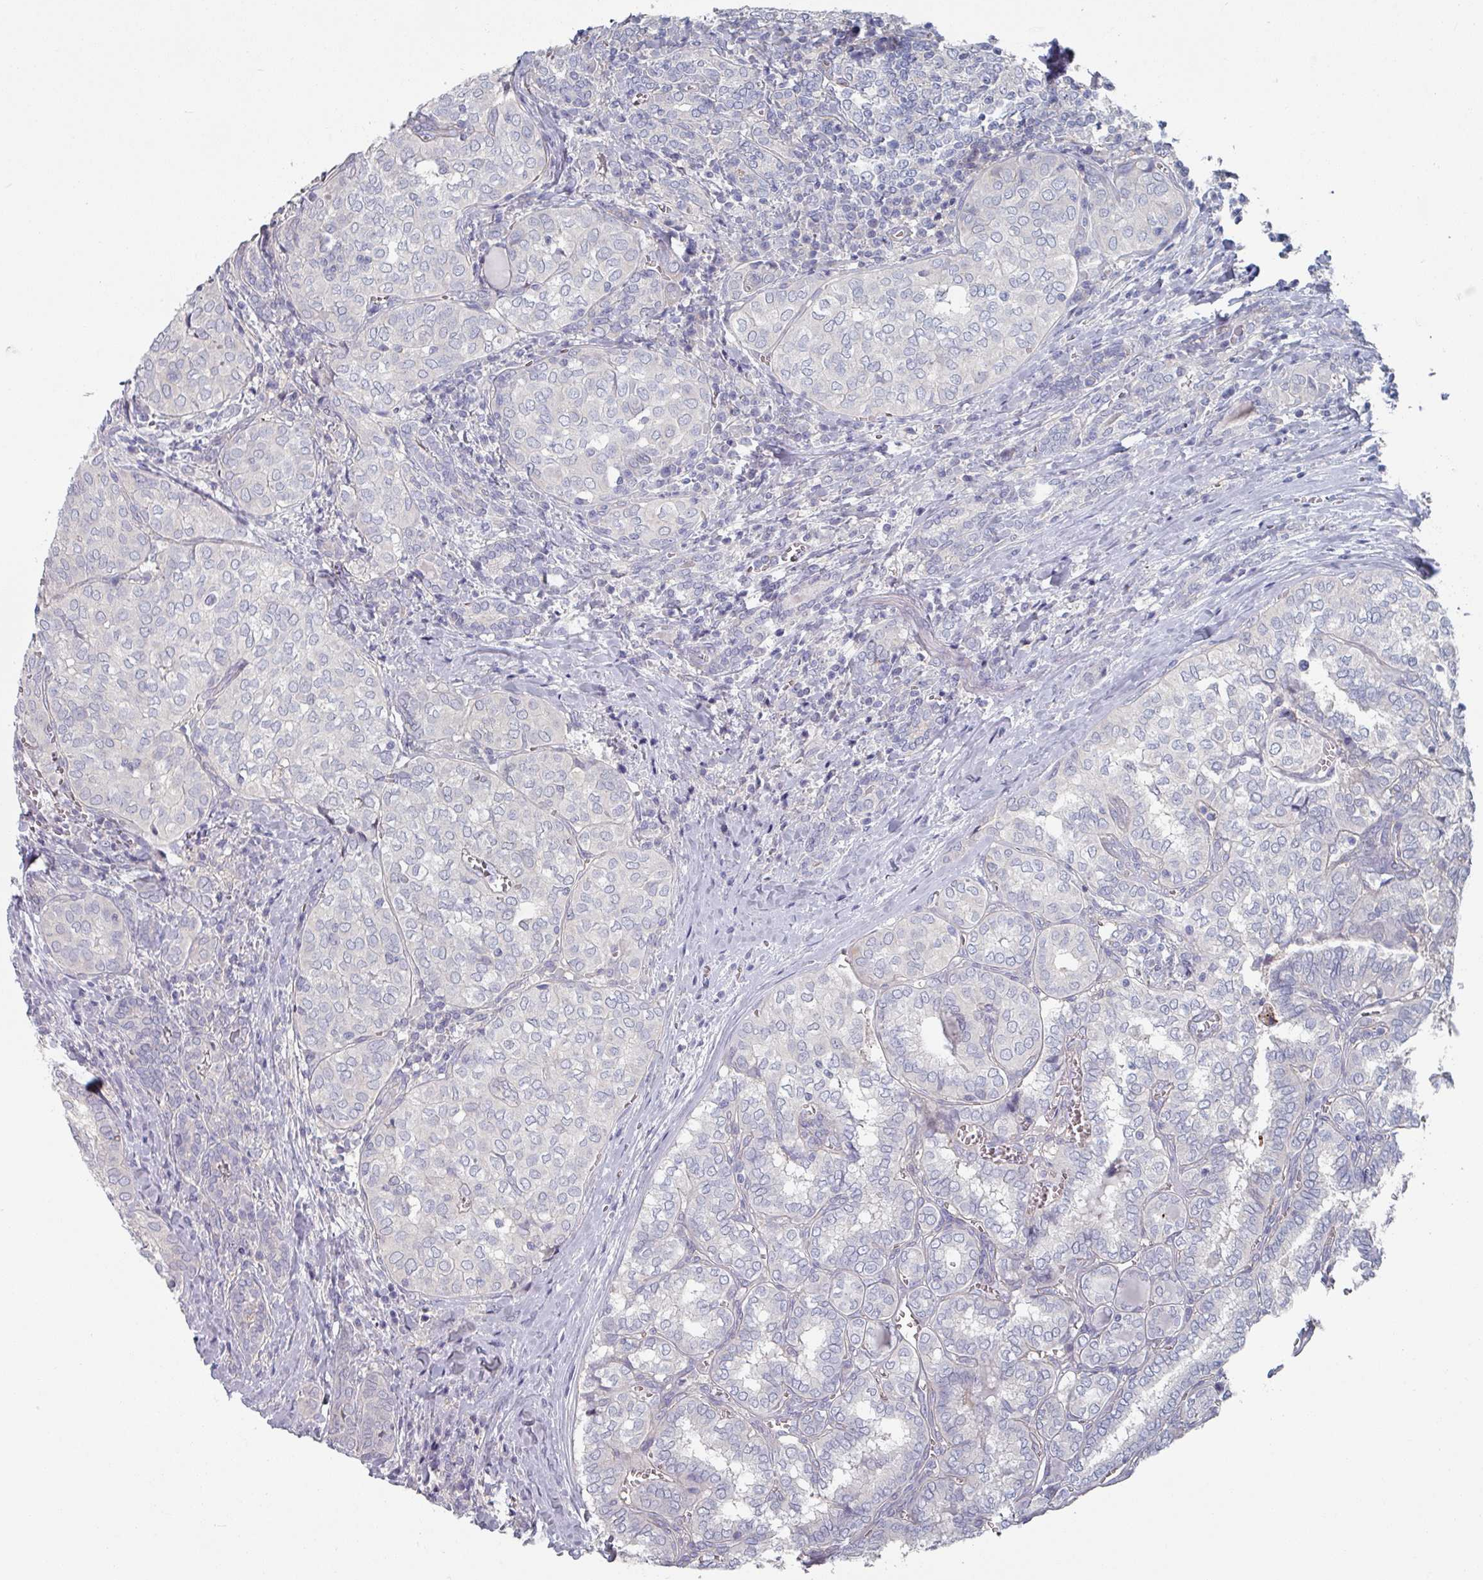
{"staining": {"intensity": "negative", "quantity": "none", "location": "none"}, "tissue": "thyroid cancer", "cell_type": "Tumor cells", "image_type": "cancer", "snomed": [{"axis": "morphology", "description": "Papillary adenocarcinoma, NOS"}, {"axis": "topography", "description": "Thyroid gland"}], "caption": "Immunohistochemistry micrograph of neoplastic tissue: human papillary adenocarcinoma (thyroid) stained with DAB (3,3'-diaminobenzidine) demonstrates no significant protein staining in tumor cells.", "gene": "EFL1", "patient": {"sex": "female", "age": 30}}